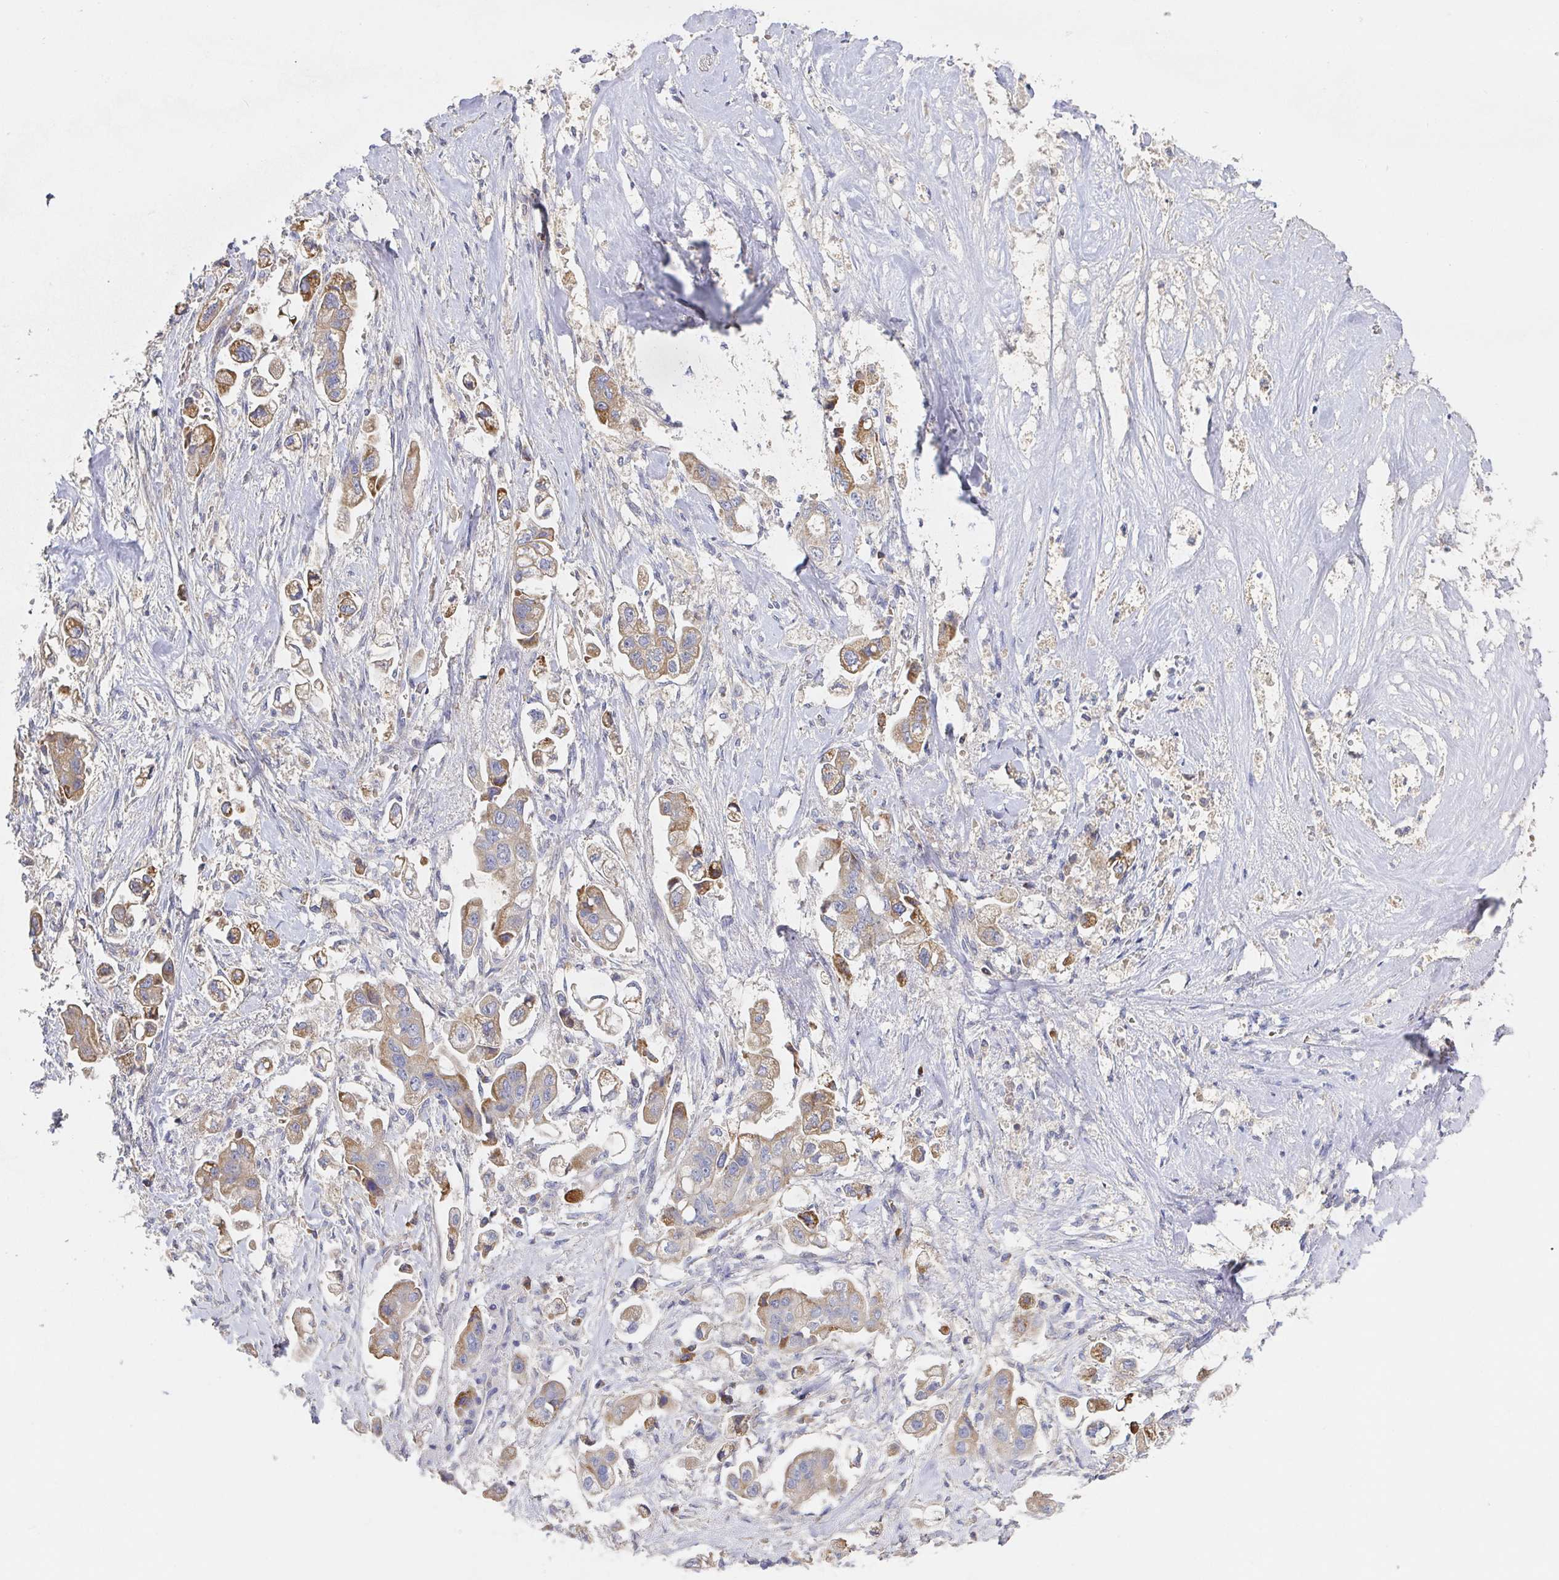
{"staining": {"intensity": "moderate", "quantity": "25%-75%", "location": "cytoplasmic/membranous"}, "tissue": "stomach cancer", "cell_type": "Tumor cells", "image_type": "cancer", "snomed": [{"axis": "morphology", "description": "Adenocarcinoma, NOS"}, {"axis": "topography", "description": "Stomach"}], "caption": "Protein staining exhibits moderate cytoplasmic/membranous staining in about 25%-75% of tumor cells in stomach adenocarcinoma. (Stains: DAB in brown, nuclei in blue, Microscopy: brightfield microscopy at high magnification).", "gene": "IRAK2", "patient": {"sex": "male", "age": 62}}